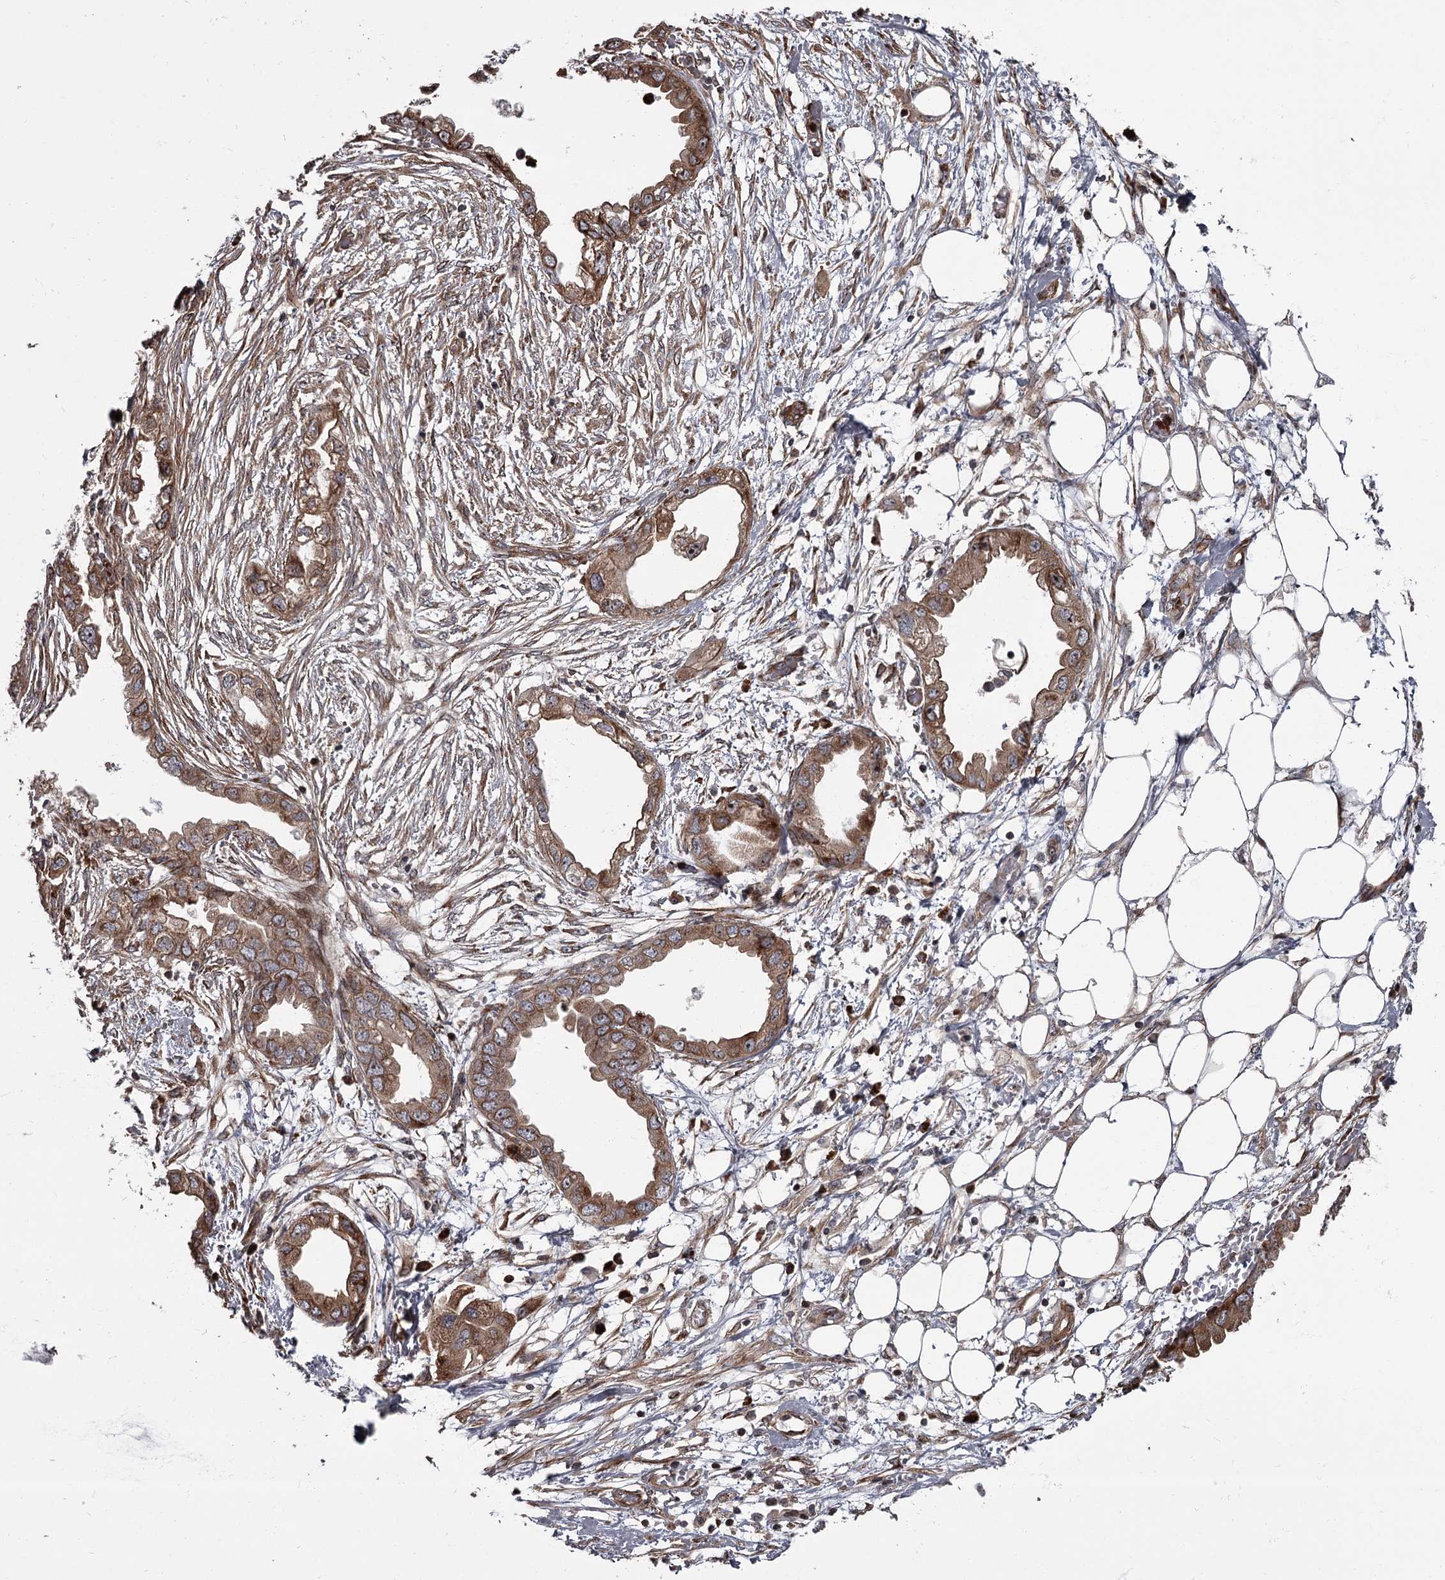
{"staining": {"intensity": "moderate", "quantity": ">75%", "location": "cytoplasmic/membranous"}, "tissue": "endometrial cancer", "cell_type": "Tumor cells", "image_type": "cancer", "snomed": [{"axis": "morphology", "description": "Adenocarcinoma, NOS"}, {"axis": "morphology", "description": "Adenocarcinoma, metastatic, NOS"}, {"axis": "topography", "description": "Adipose tissue"}, {"axis": "topography", "description": "Endometrium"}], "caption": "Immunohistochemical staining of adenocarcinoma (endometrial) exhibits medium levels of moderate cytoplasmic/membranous positivity in approximately >75% of tumor cells.", "gene": "THAP9", "patient": {"sex": "female", "age": 67}}